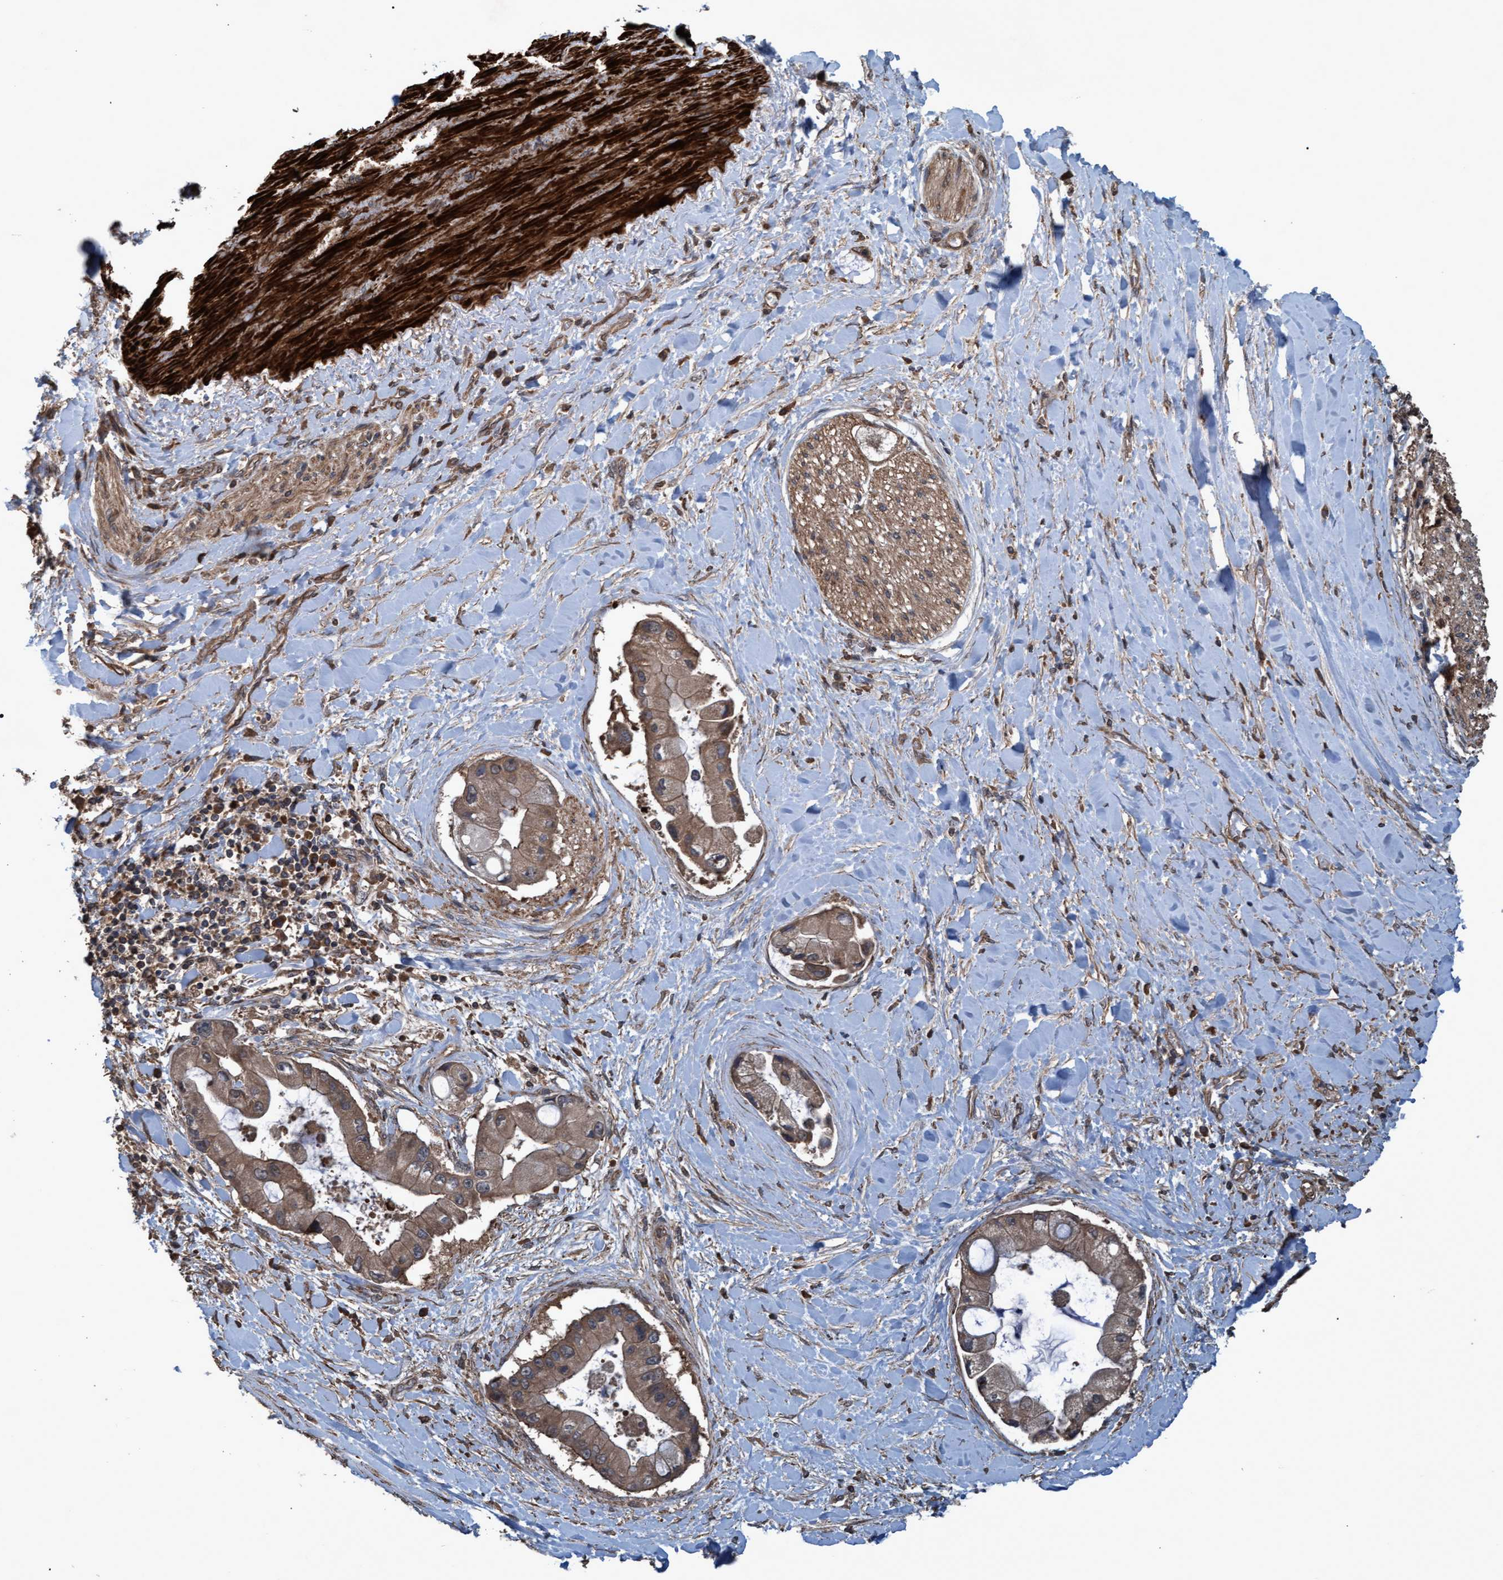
{"staining": {"intensity": "moderate", "quantity": ">75%", "location": "cytoplasmic/membranous"}, "tissue": "liver cancer", "cell_type": "Tumor cells", "image_type": "cancer", "snomed": [{"axis": "morphology", "description": "Cholangiocarcinoma"}, {"axis": "topography", "description": "Liver"}], "caption": "IHC of human liver cholangiocarcinoma shows medium levels of moderate cytoplasmic/membranous positivity in approximately >75% of tumor cells.", "gene": "GGT6", "patient": {"sex": "male", "age": 50}}